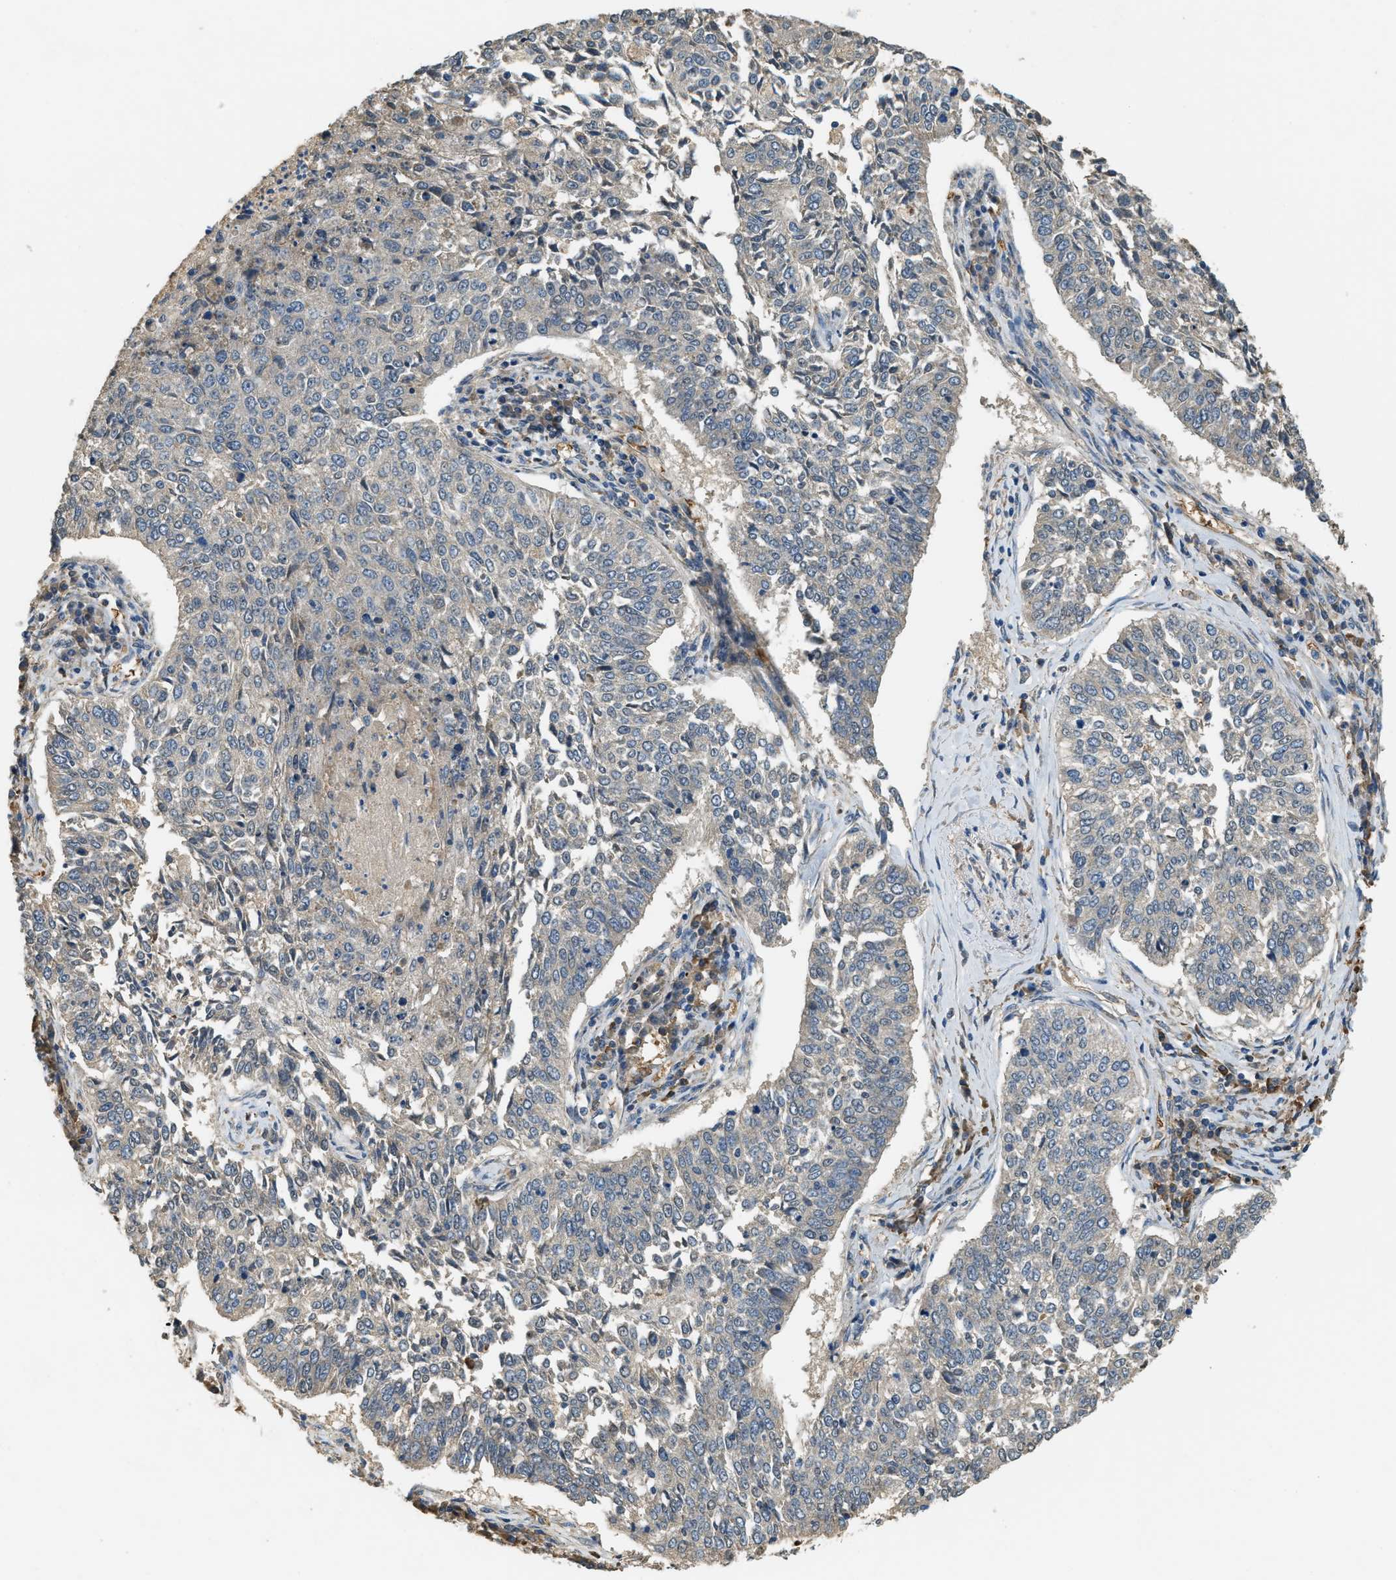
{"staining": {"intensity": "negative", "quantity": "none", "location": "none"}, "tissue": "lung cancer", "cell_type": "Tumor cells", "image_type": "cancer", "snomed": [{"axis": "morphology", "description": "Normal tissue, NOS"}, {"axis": "morphology", "description": "Squamous cell carcinoma, NOS"}, {"axis": "topography", "description": "Cartilage tissue"}, {"axis": "topography", "description": "Bronchus"}, {"axis": "topography", "description": "Lung"}], "caption": "Tumor cells are negative for brown protein staining in squamous cell carcinoma (lung).", "gene": "CFLAR", "patient": {"sex": "female", "age": 49}}